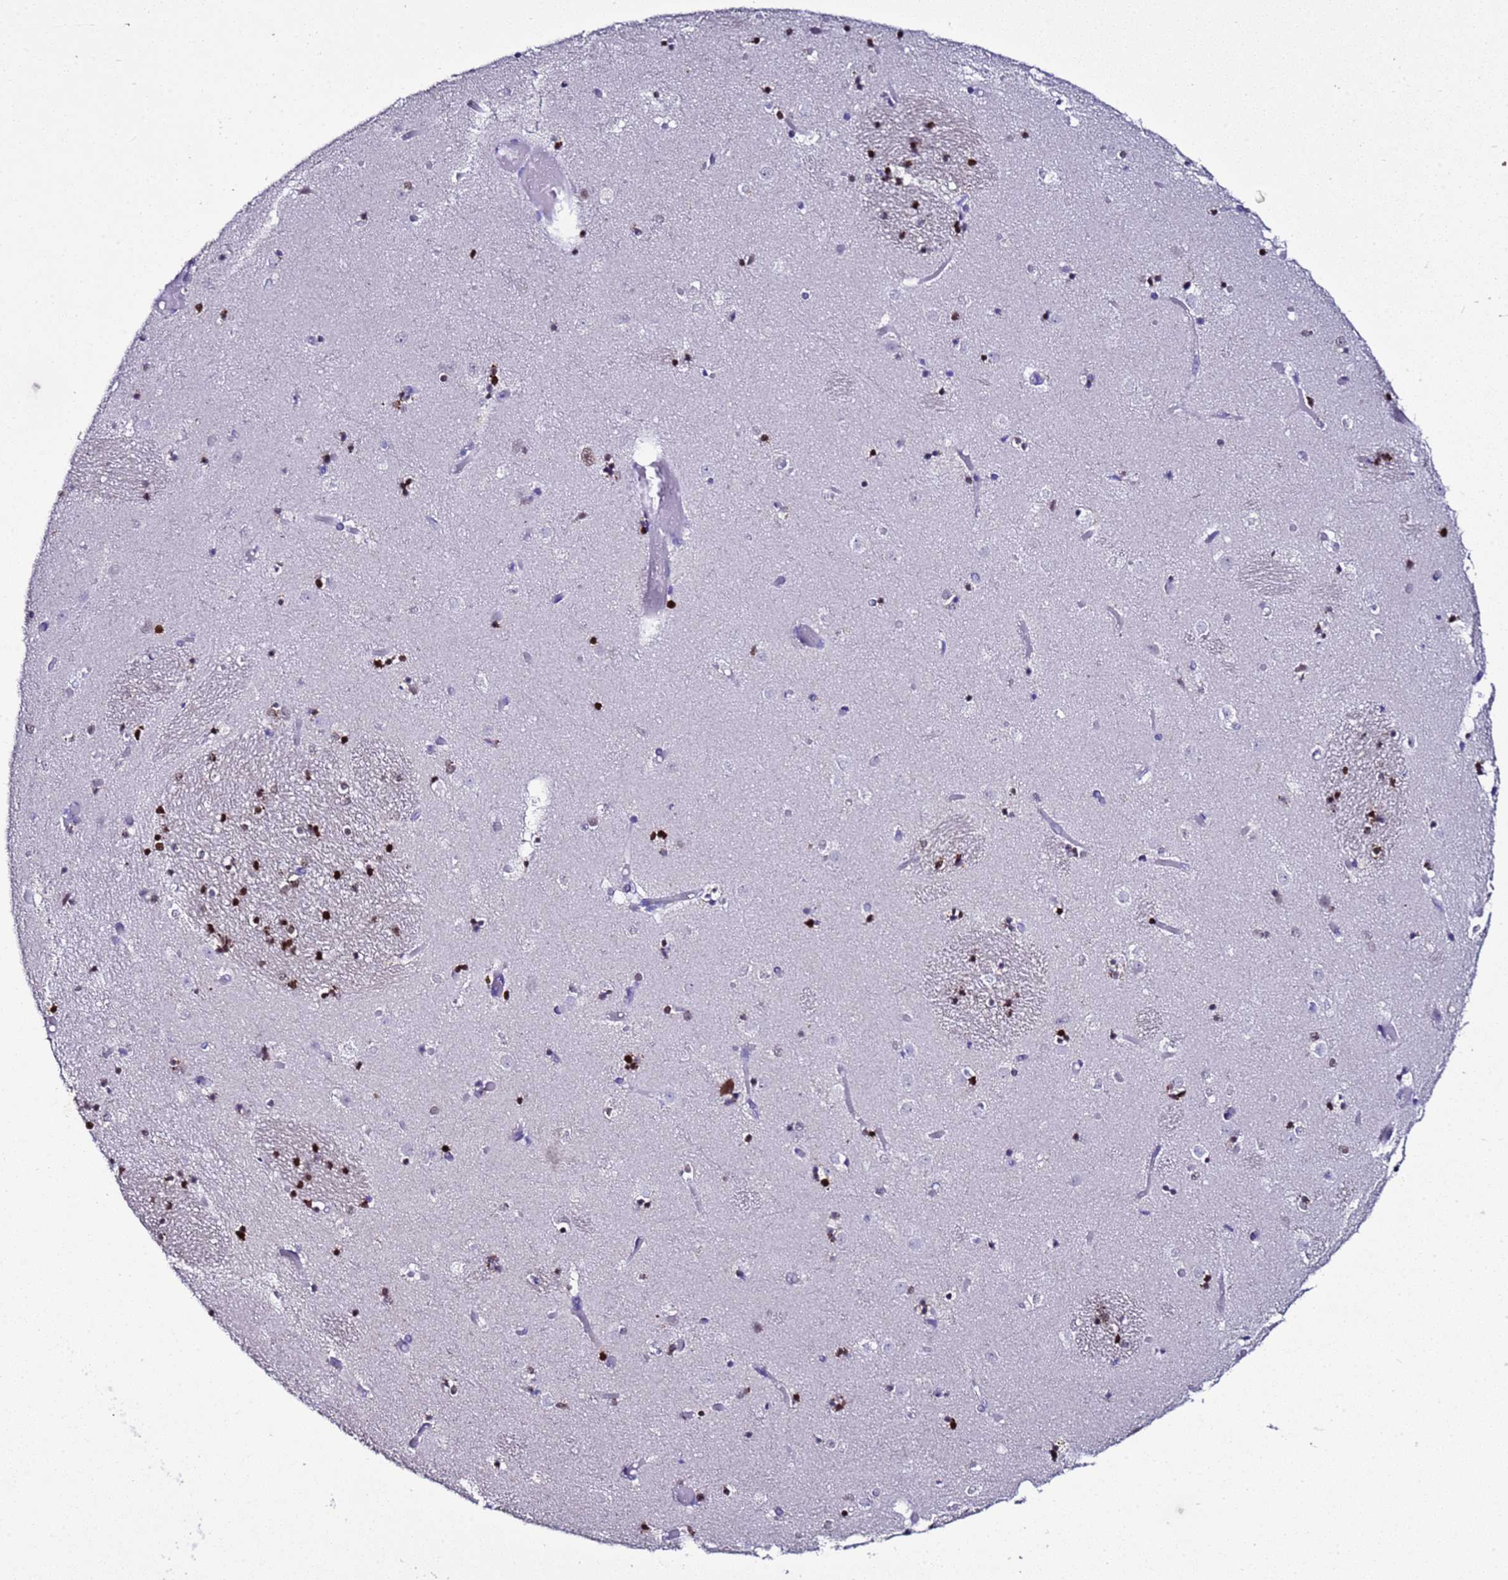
{"staining": {"intensity": "moderate", "quantity": "25%-75%", "location": "nuclear"}, "tissue": "caudate", "cell_type": "Glial cells", "image_type": "normal", "snomed": [{"axis": "morphology", "description": "Normal tissue, NOS"}, {"axis": "topography", "description": "Lateral ventricle wall"}], "caption": "Moderate nuclear staining for a protein is identified in about 25%-75% of glial cells of benign caudate using immunohistochemistry.", "gene": "BCL7A", "patient": {"sex": "female", "age": 52}}